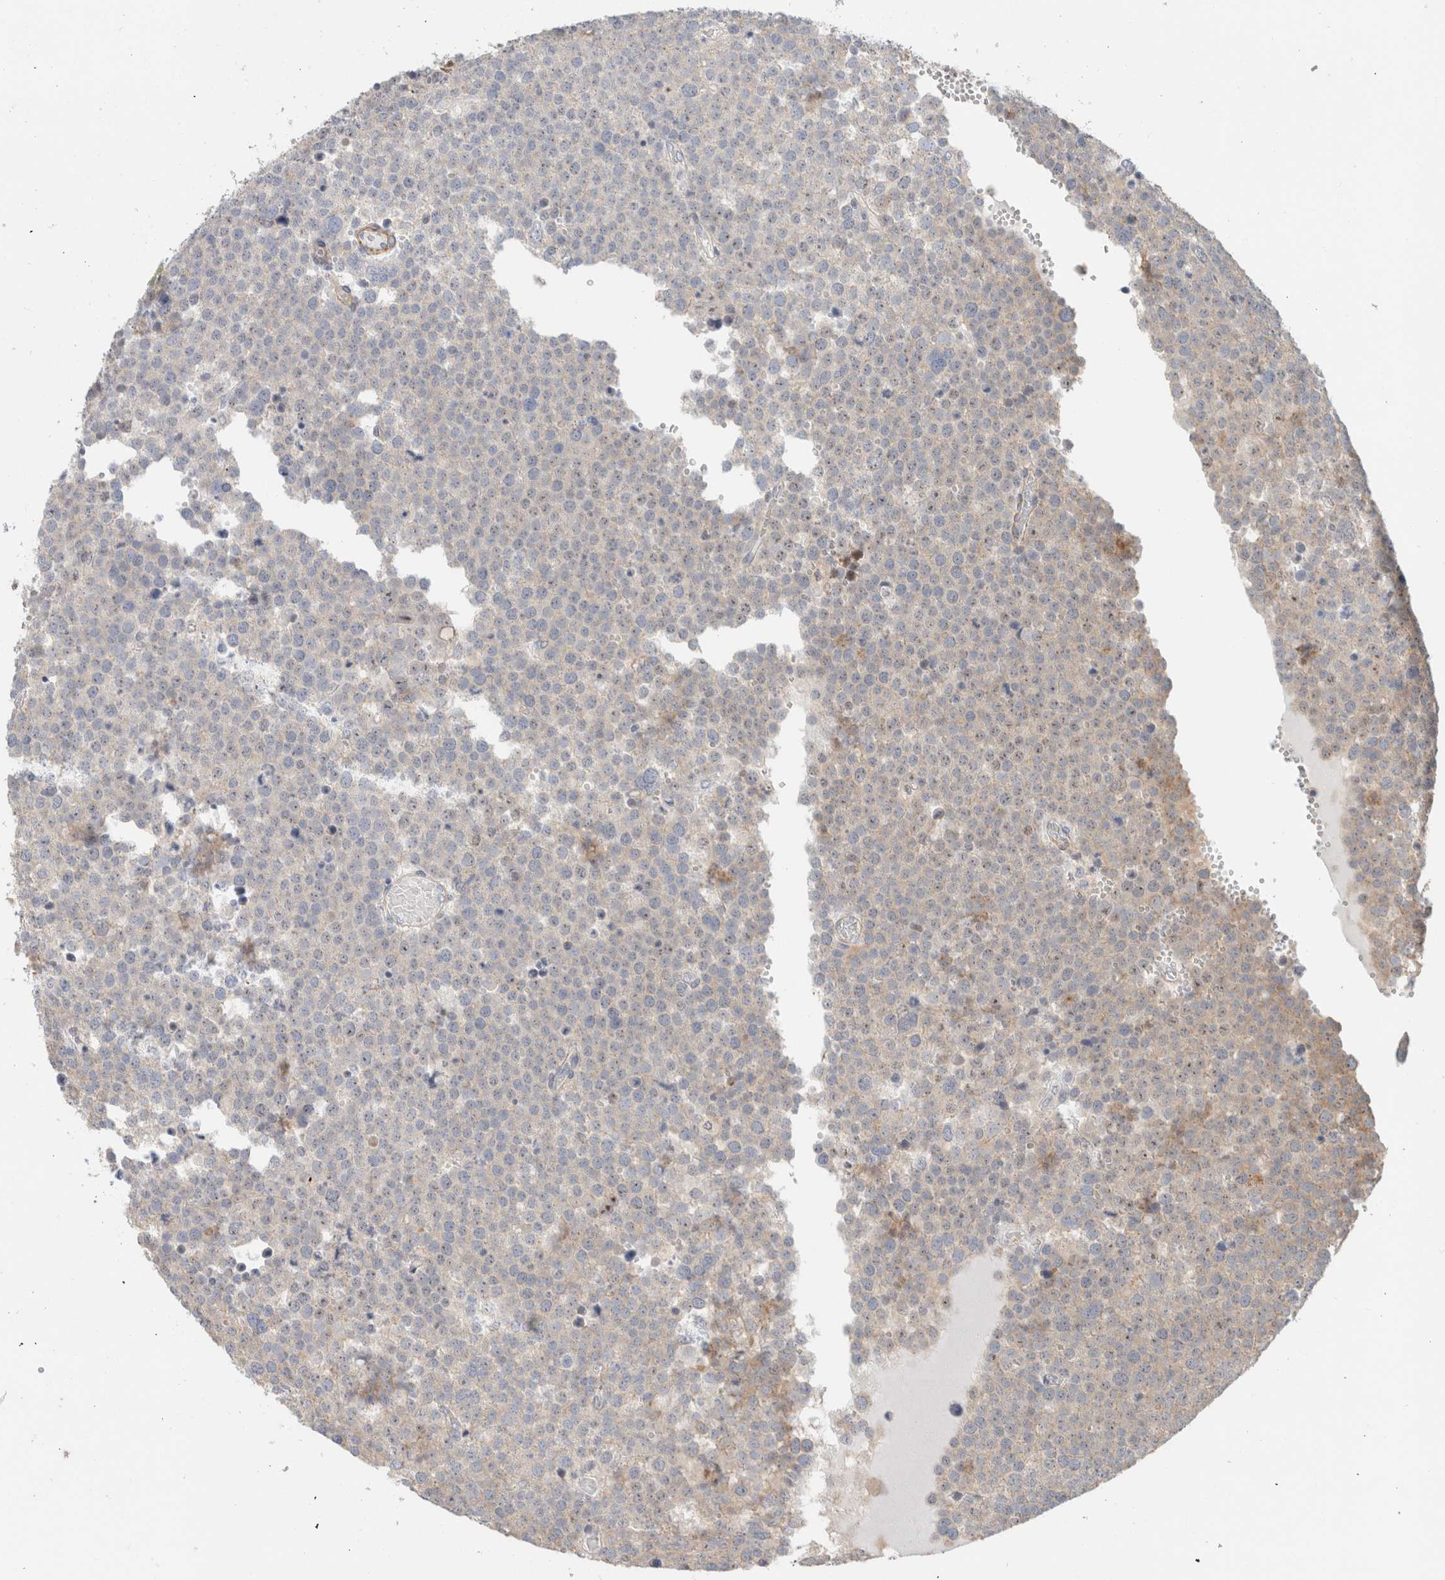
{"staining": {"intensity": "weak", "quantity": "<25%", "location": "nuclear"}, "tissue": "testis cancer", "cell_type": "Tumor cells", "image_type": "cancer", "snomed": [{"axis": "morphology", "description": "Seminoma, NOS"}, {"axis": "topography", "description": "Testis"}], "caption": "An immunohistochemistry (IHC) image of seminoma (testis) is shown. There is no staining in tumor cells of seminoma (testis).", "gene": "ID3", "patient": {"sex": "male", "age": 71}}